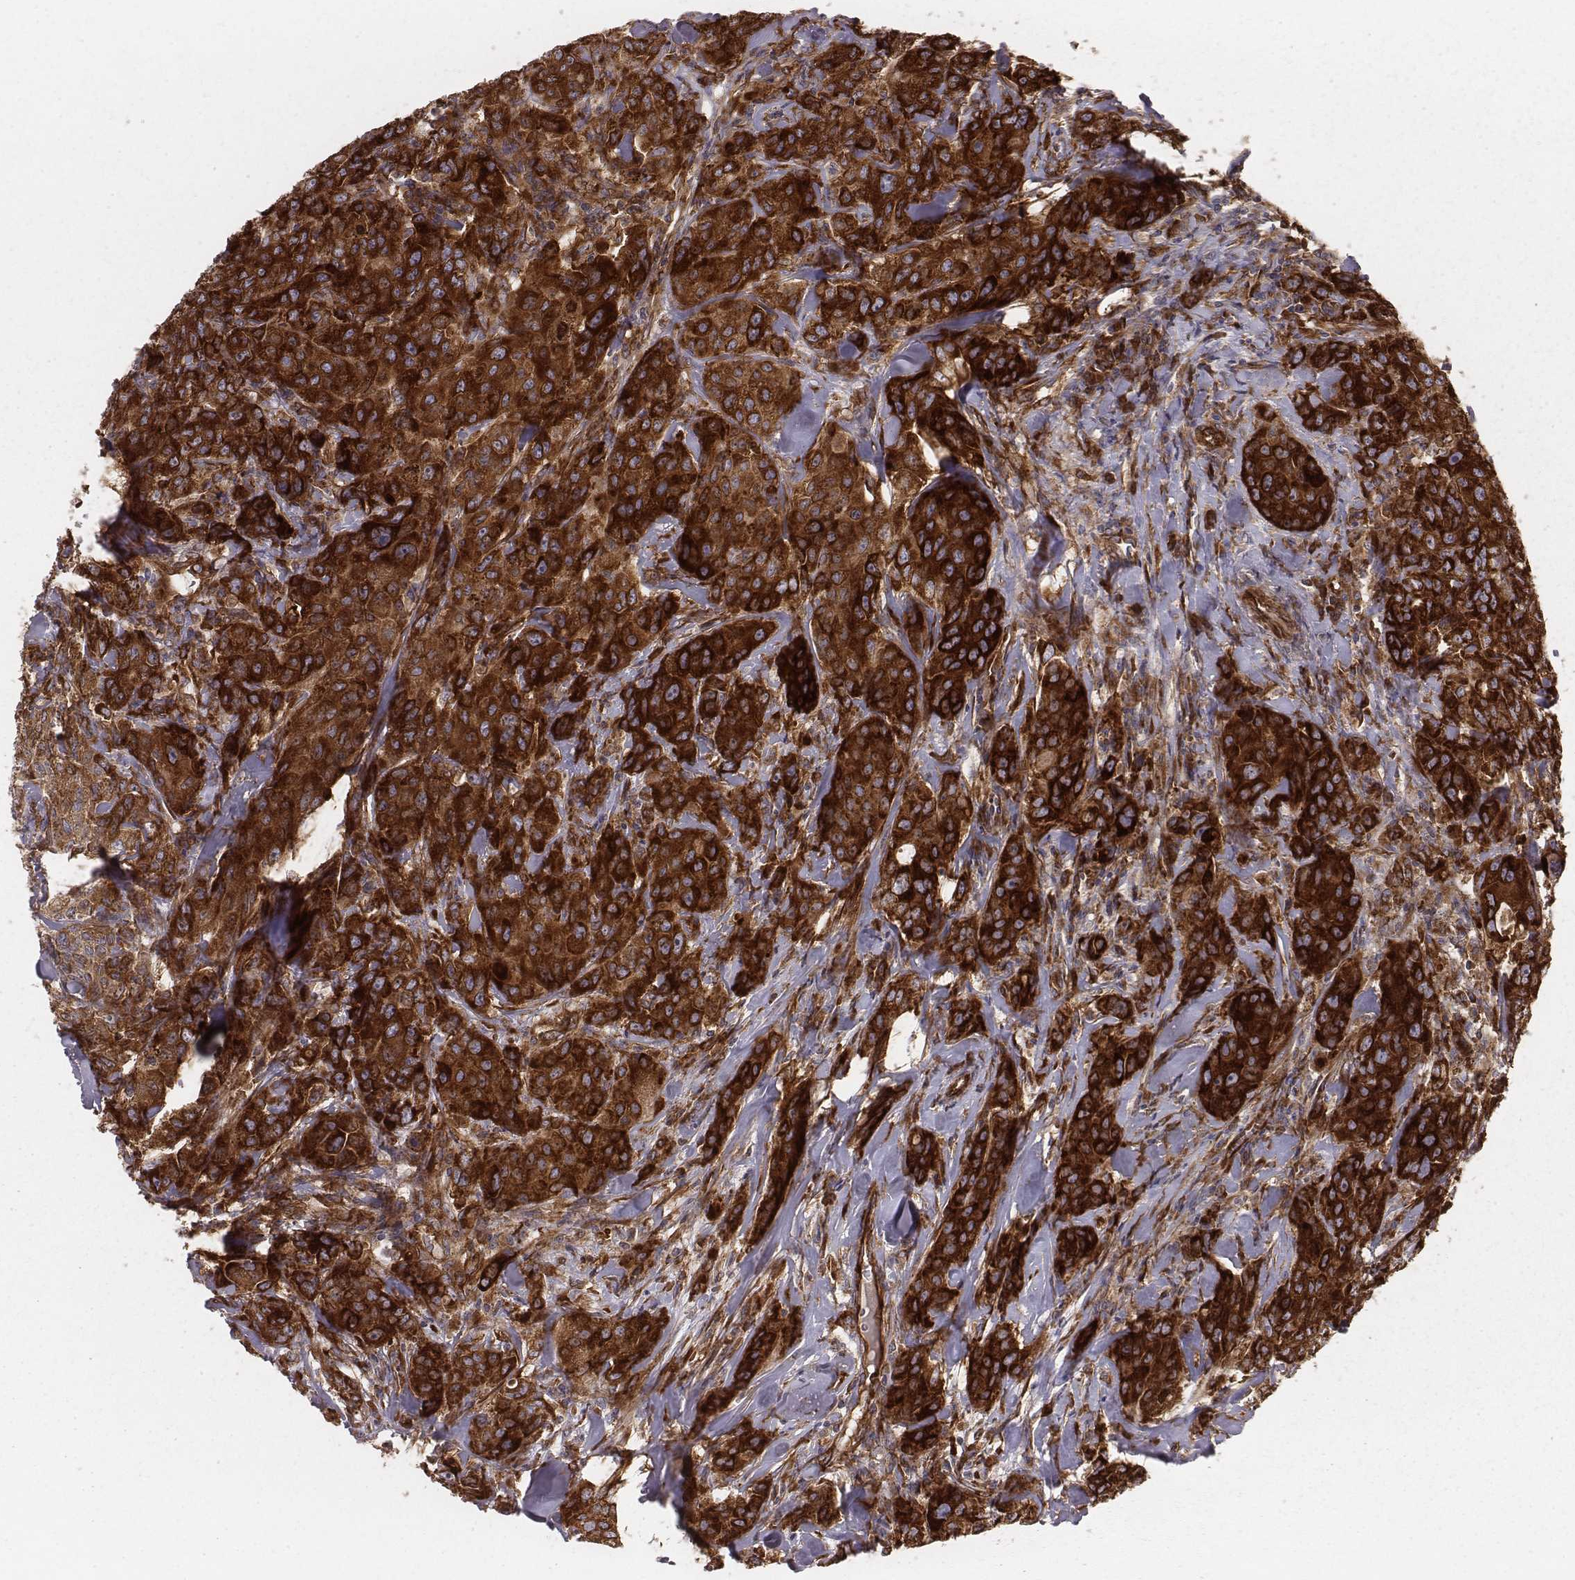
{"staining": {"intensity": "strong", "quantity": ">75%", "location": "cytoplasmic/membranous"}, "tissue": "breast cancer", "cell_type": "Tumor cells", "image_type": "cancer", "snomed": [{"axis": "morphology", "description": "Duct carcinoma"}, {"axis": "topography", "description": "Breast"}], "caption": "Immunohistochemical staining of breast infiltrating ductal carcinoma demonstrates strong cytoplasmic/membranous protein positivity in about >75% of tumor cells.", "gene": "TXLNA", "patient": {"sex": "female", "age": 43}}